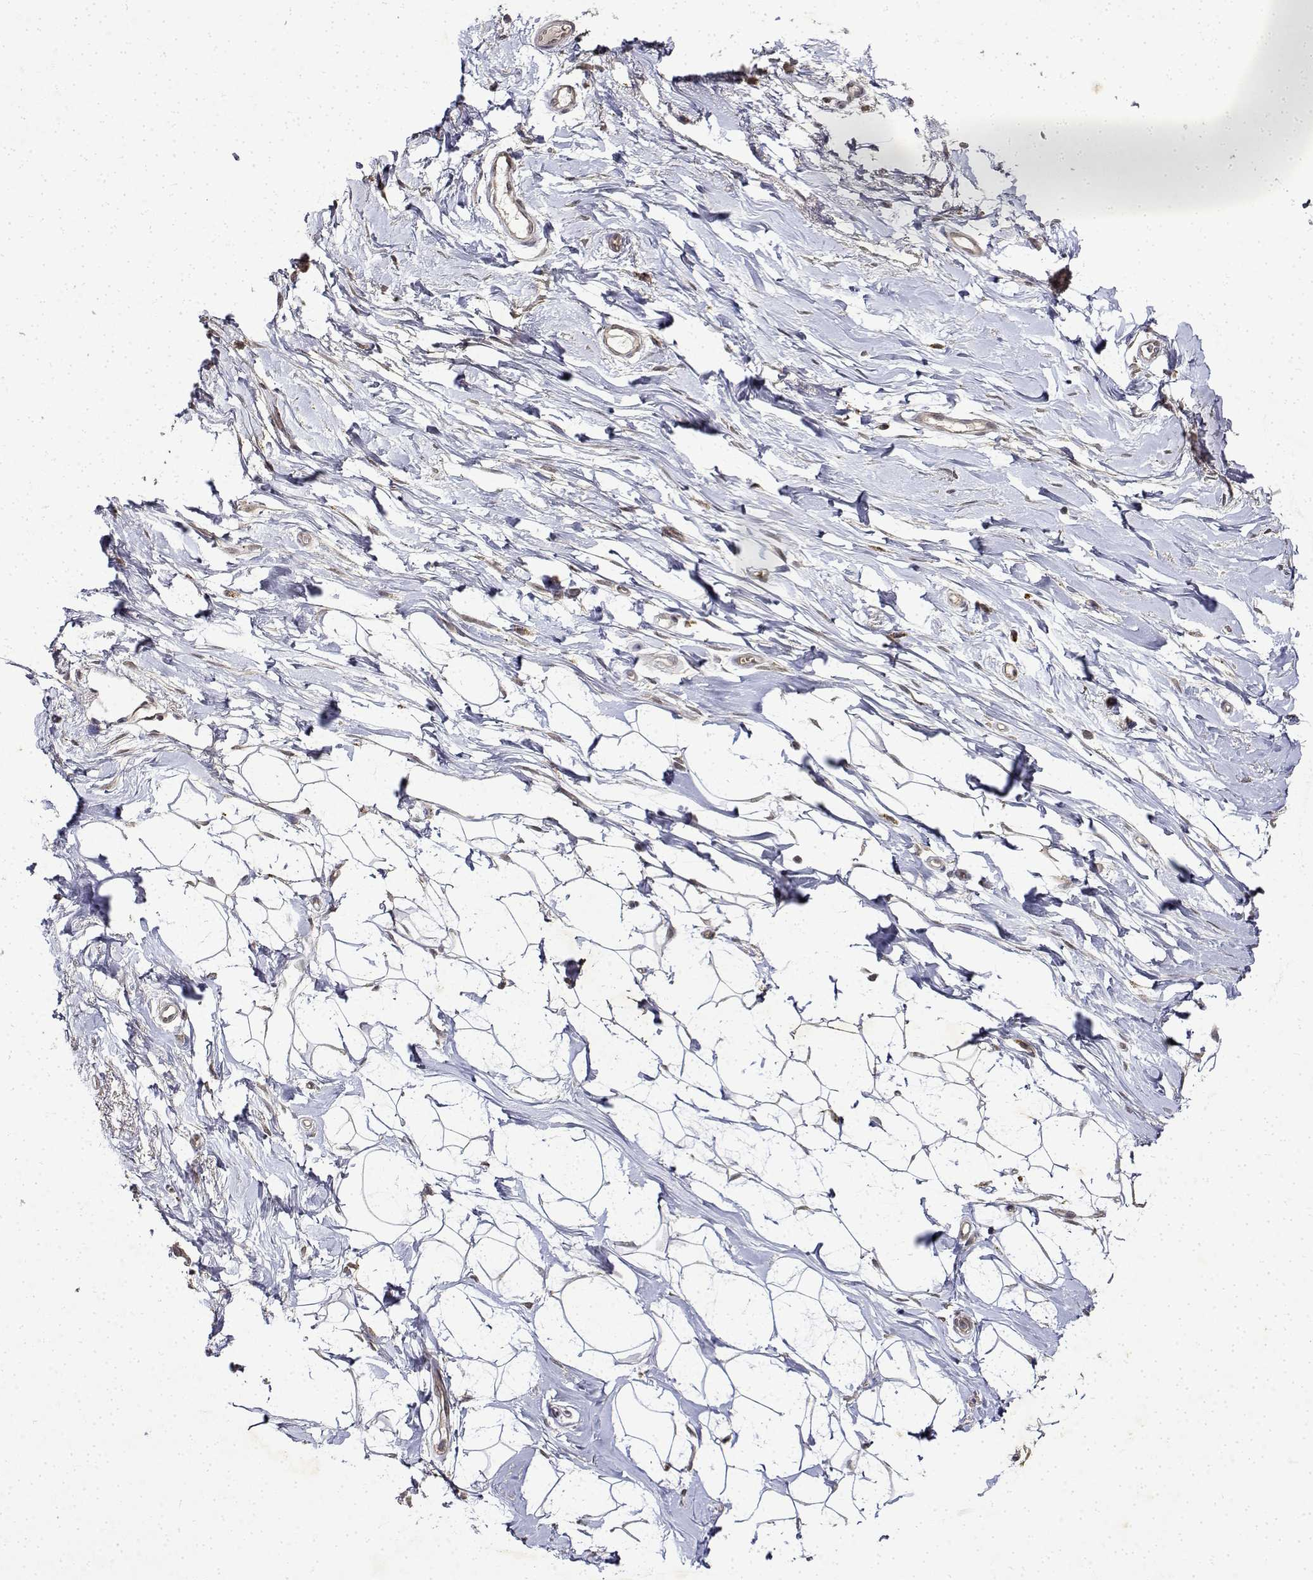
{"staining": {"intensity": "negative", "quantity": "none", "location": "none"}, "tissue": "breast", "cell_type": "Adipocytes", "image_type": "normal", "snomed": [{"axis": "morphology", "description": "Normal tissue, NOS"}, {"axis": "topography", "description": "Breast"}], "caption": "The photomicrograph exhibits no significant staining in adipocytes of breast.", "gene": "BDNF", "patient": {"sex": "female", "age": 49}}